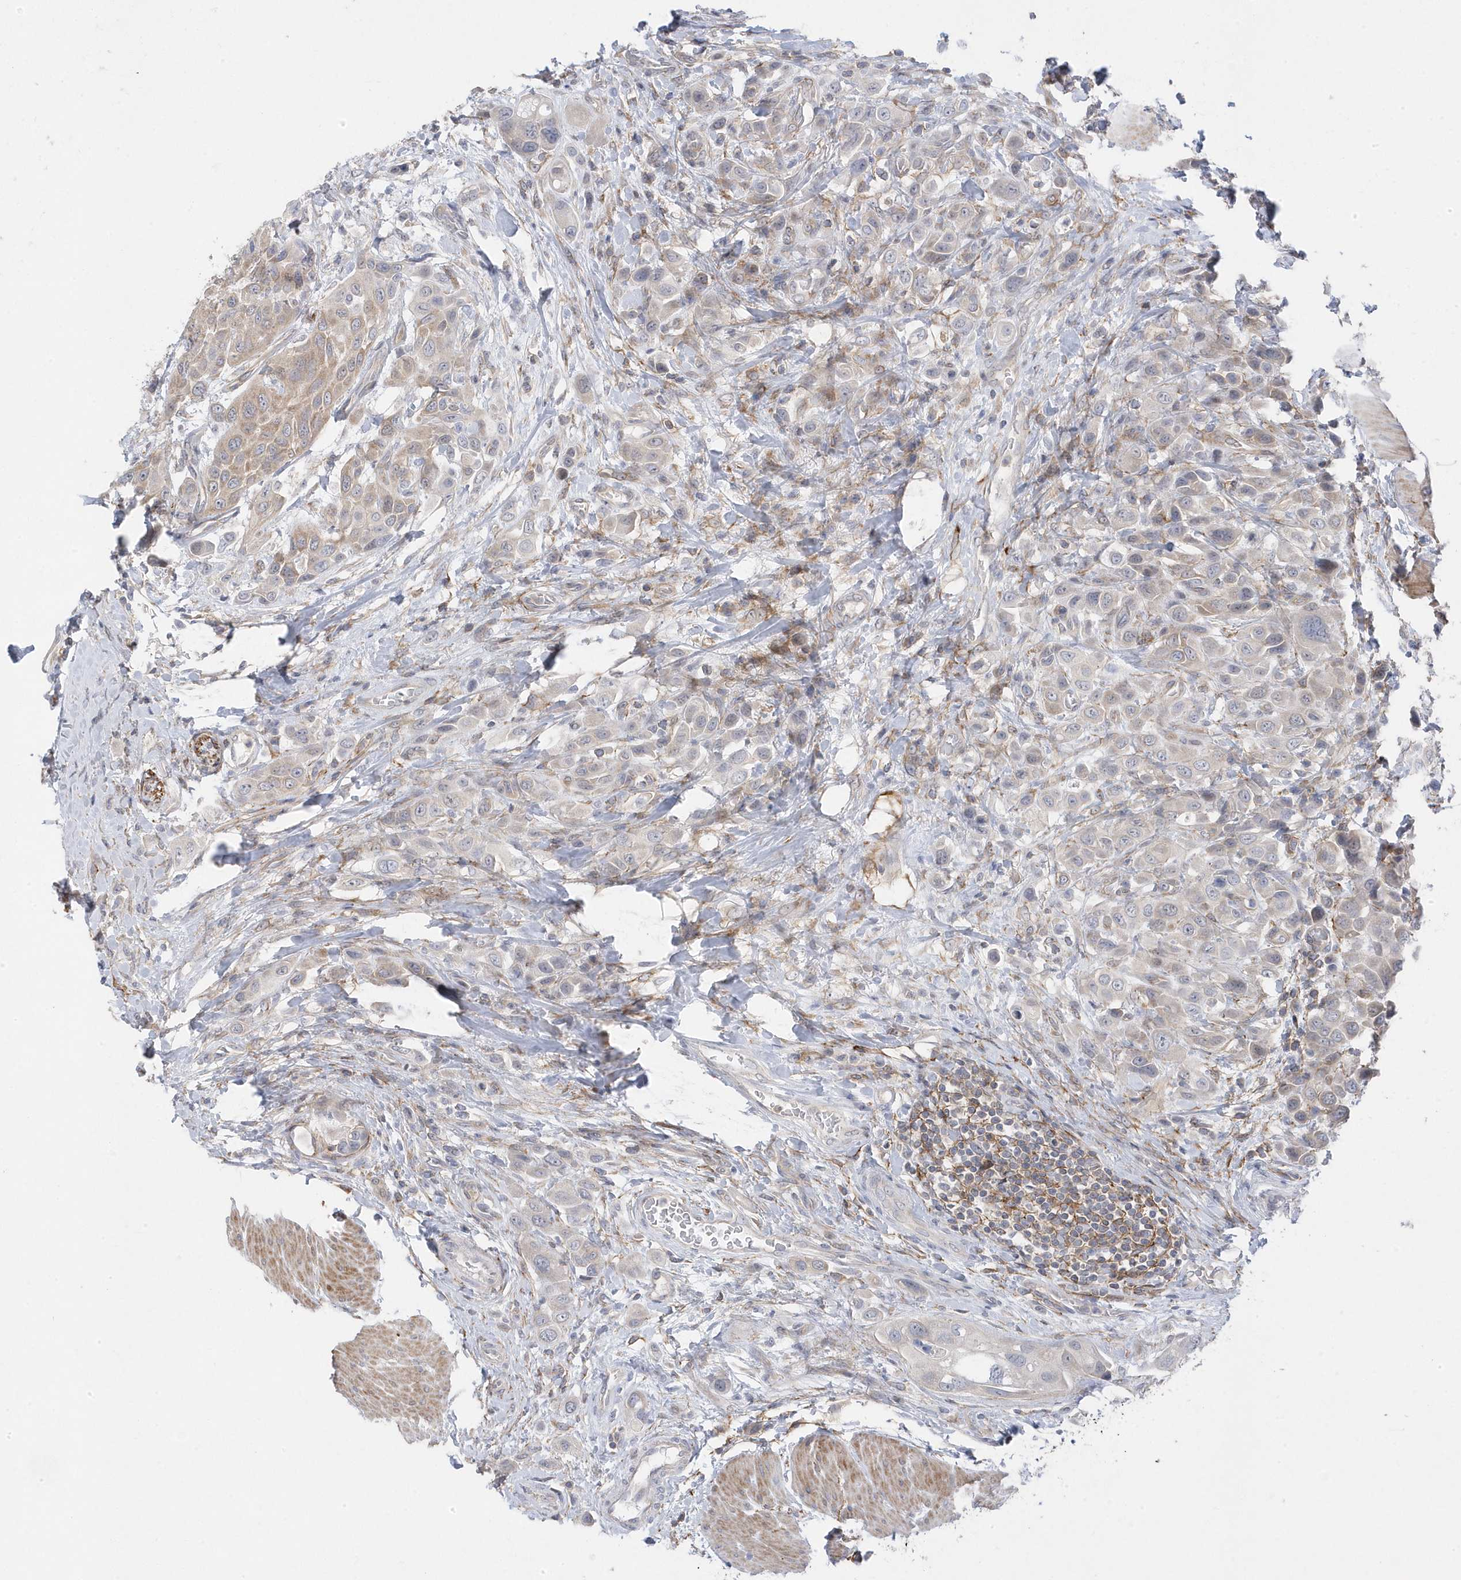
{"staining": {"intensity": "weak", "quantity": "25%-75%", "location": "cytoplasmic/membranous"}, "tissue": "urothelial cancer", "cell_type": "Tumor cells", "image_type": "cancer", "snomed": [{"axis": "morphology", "description": "Urothelial carcinoma, High grade"}, {"axis": "topography", "description": "Urinary bladder"}], "caption": "Tumor cells display low levels of weak cytoplasmic/membranous positivity in approximately 25%-75% of cells in urothelial cancer.", "gene": "ANAPC1", "patient": {"sex": "male", "age": 50}}